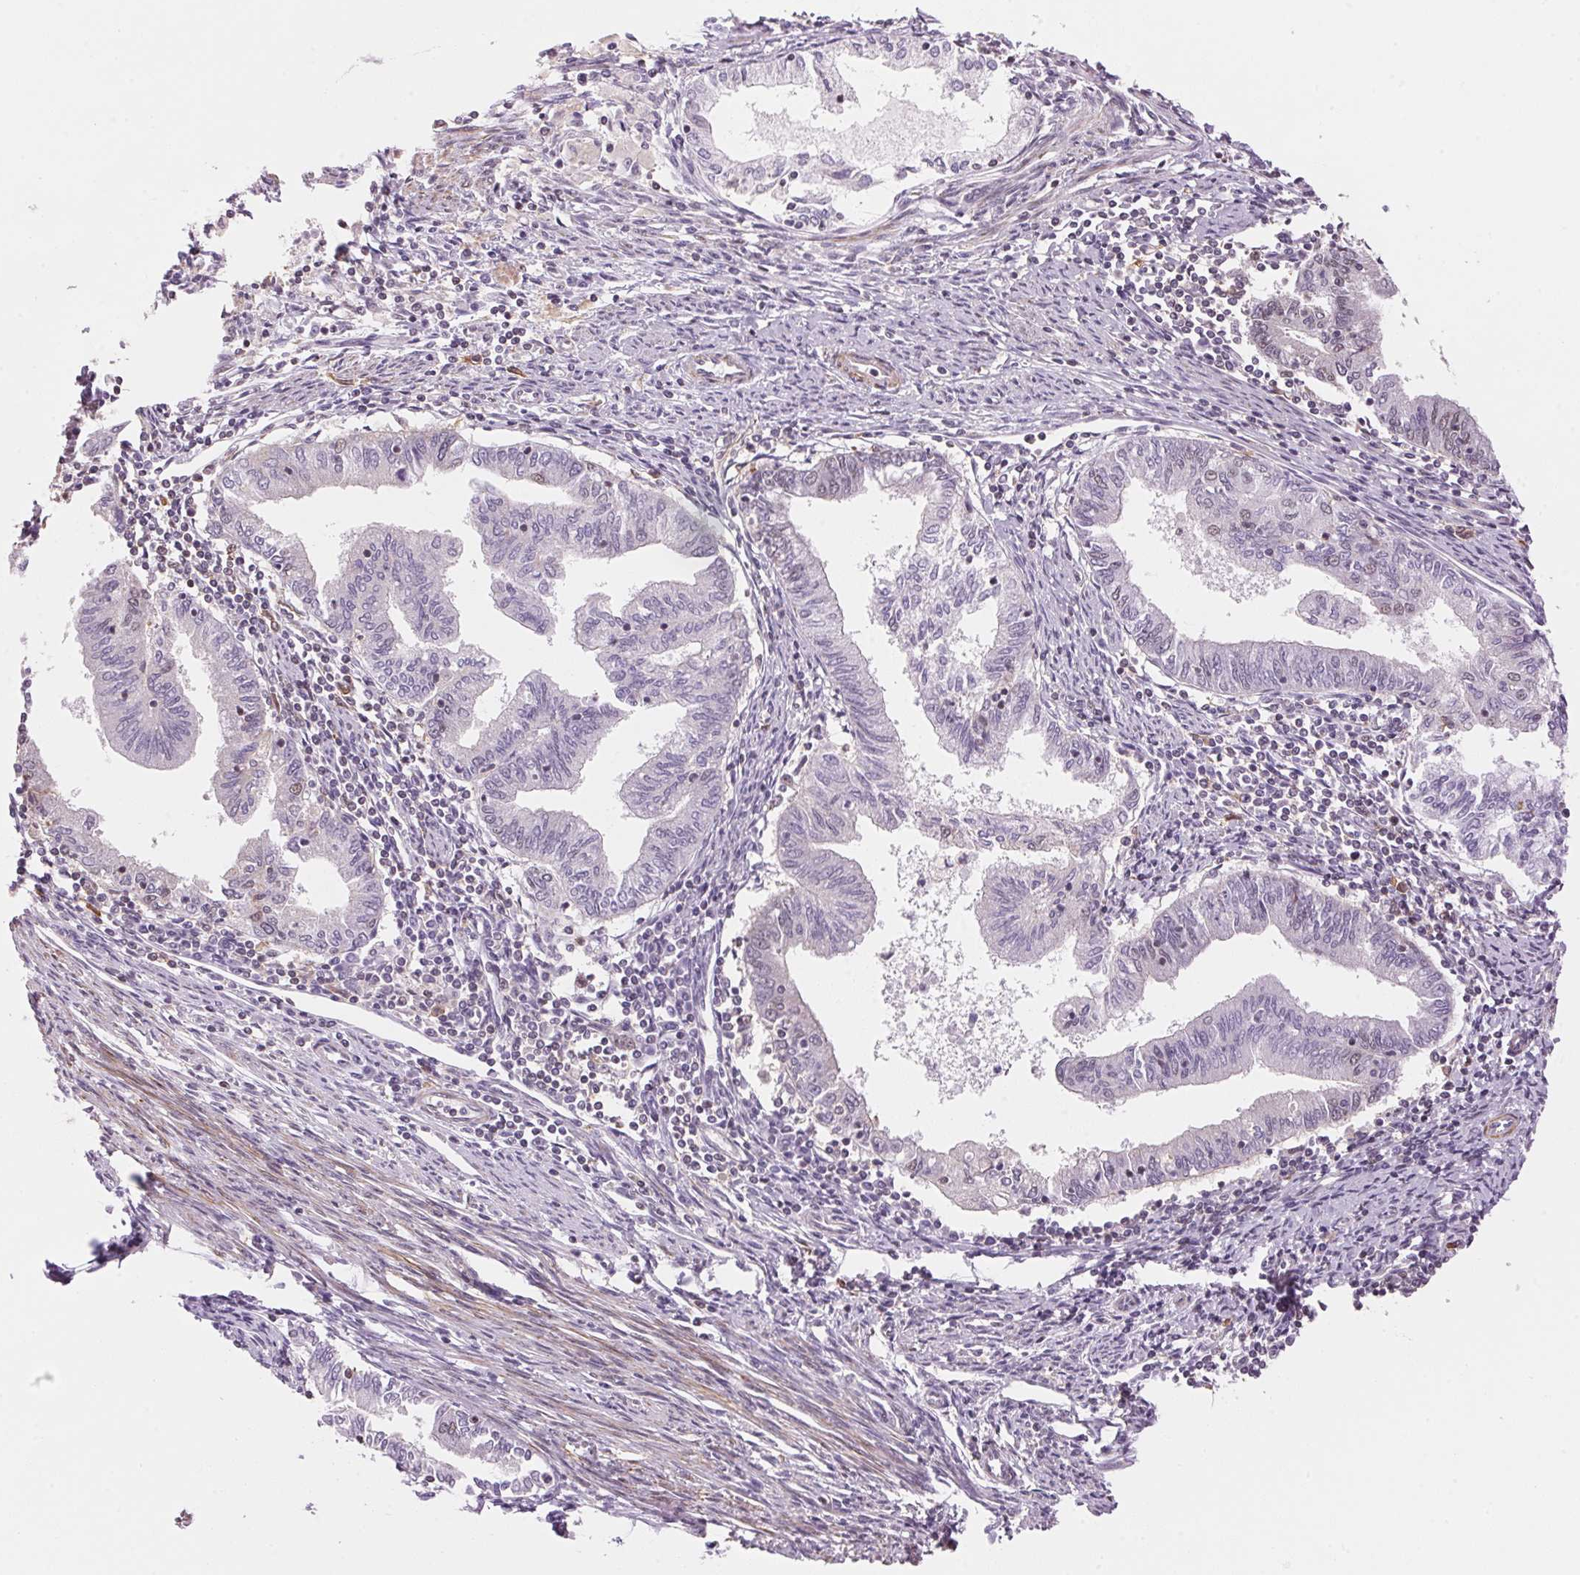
{"staining": {"intensity": "weak", "quantity": "<25%", "location": "nuclear"}, "tissue": "endometrial cancer", "cell_type": "Tumor cells", "image_type": "cancer", "snomed": [{"axis": "morphology", "description": "Adenocarcinoma, NOS"}, {"axis": "topography", "description": "Endometrium"}], "caption": "The immunohistochemistry (IHC) image has no significant staining in tumor cells of endometrial cancer (adenocarcinoma) tissue. (Brightfield microscopy of DAB IHC at high magnification).", "gene": "HNRNPDL", "patient": {"sex": "female", "age": 79}}